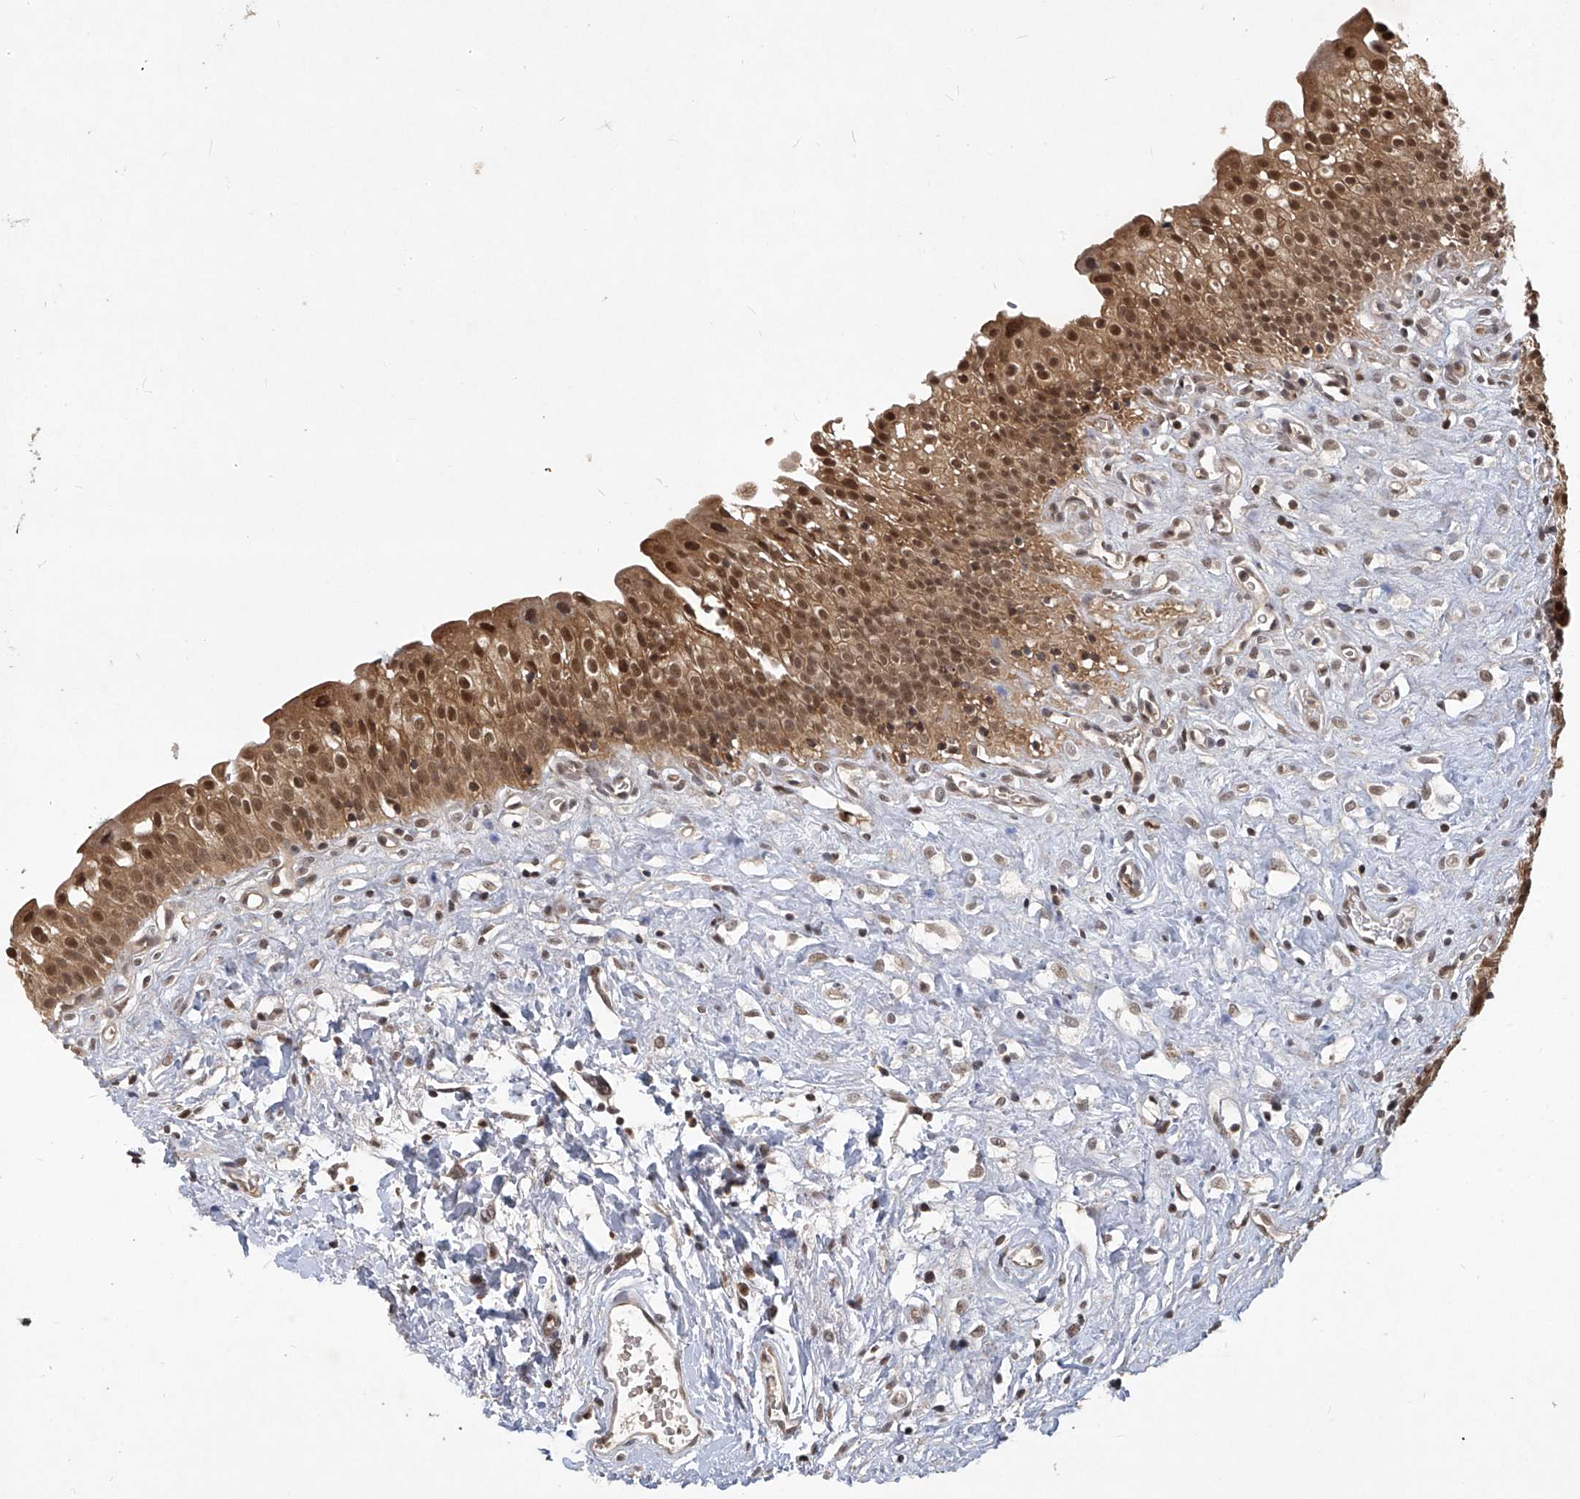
{"staining": {"intensity": "strong", "quantity": ">75%", "location": "cytoplasmic/membranous,nuclear"}, "tissue": "urinary bladder", "cell_type": "Urothelial cells", "image_type": "normal", "snomed": [{"axis": "morphology", "description": "Normal tissue, NOS"}, {"axis": "topography", "description": "Urinary bladder"}], "caption": "Benign urinary bladder was stained to show a protein in brown. There is high levels of strong cytoplasmic/membranous,nuclear staining in about >75% of urothelial cells.", "gene": "PSMB1", "patient": {"sex": "male", "age": 51}}